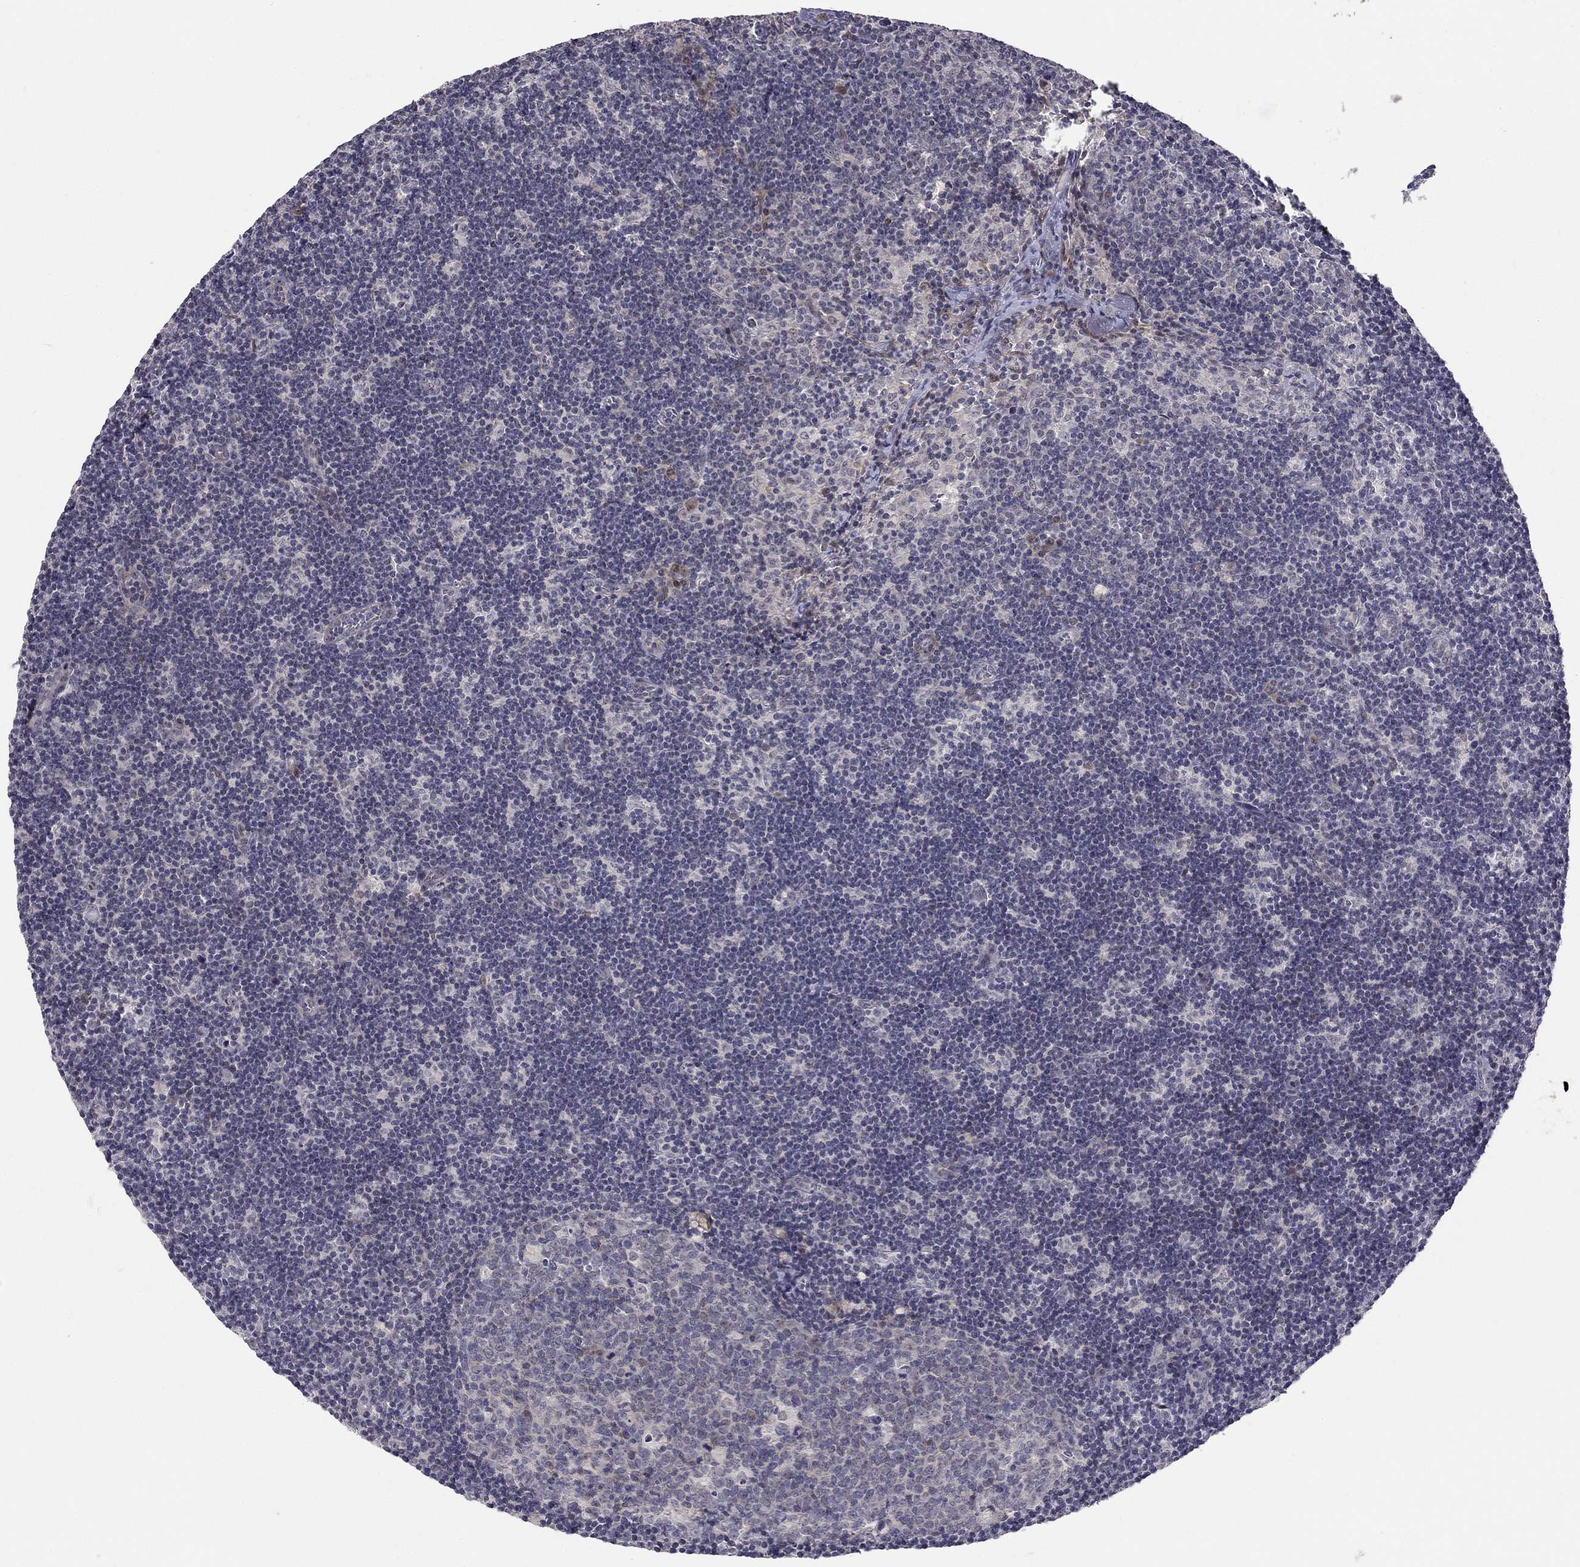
{"staining": {"intensity": "negative", "quantity": "none", "location": "none"}, "tissue": "lymph node", "cell_type": "Germinal center cells", "image_type": "normal", "snomed": [{"axis": "morphology", "description": "Normal tissue, NOS"}, {"axis": "topography", "description": "Lymph node"}], "caption": "Immunohistochemistry (IHC) image of benign lymph node: human lymph node stained with DAB shows no significant protein positivity in germinal center cells.", "gene": "STXBP6", "patient": {"sex": "female", "age": 34}}